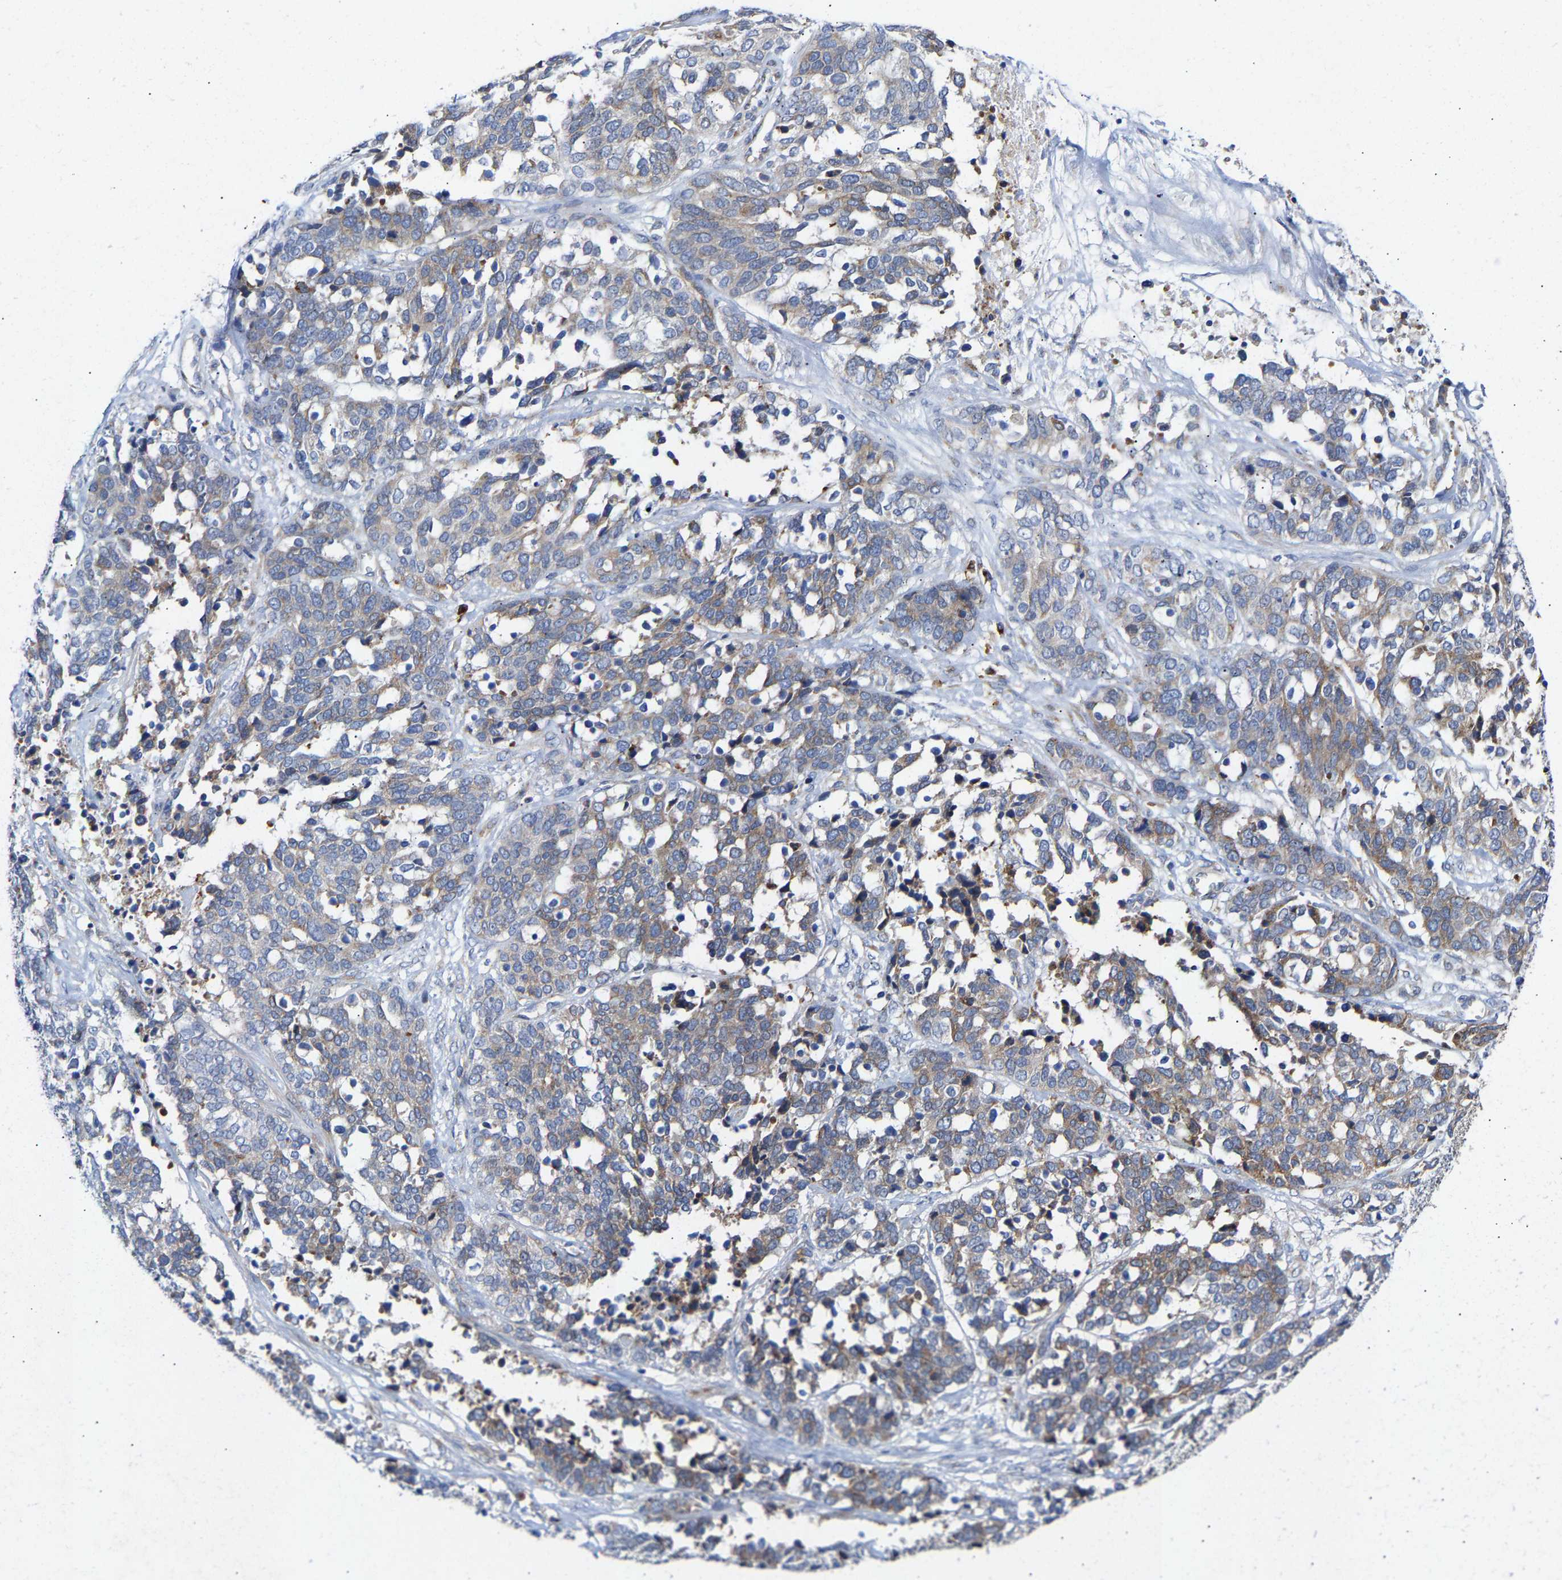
{"staining": {"intensity": "weak", "quantity": "25%-75%", "location": "cytoplasmic/membranous"}, "tissue": "ovarian cancer", "cell_type": "Tumor cells", "image_type": "cancer", "snomed": [{"axis": "morphology", "description": "Cystadenocarcinoma, serous, NOS"}, {"axis": "topography", "description": "Ovary"}], "caption": "Ovarian cancer (serous cystadenocarcinoma) stained with a brown dye reveals weak cytoplasmic/membranous positive staining in about 25%-75% of tumor cells.", "gene": "PPP1R15A", "patient": {"sex": "female", "age": 44}}